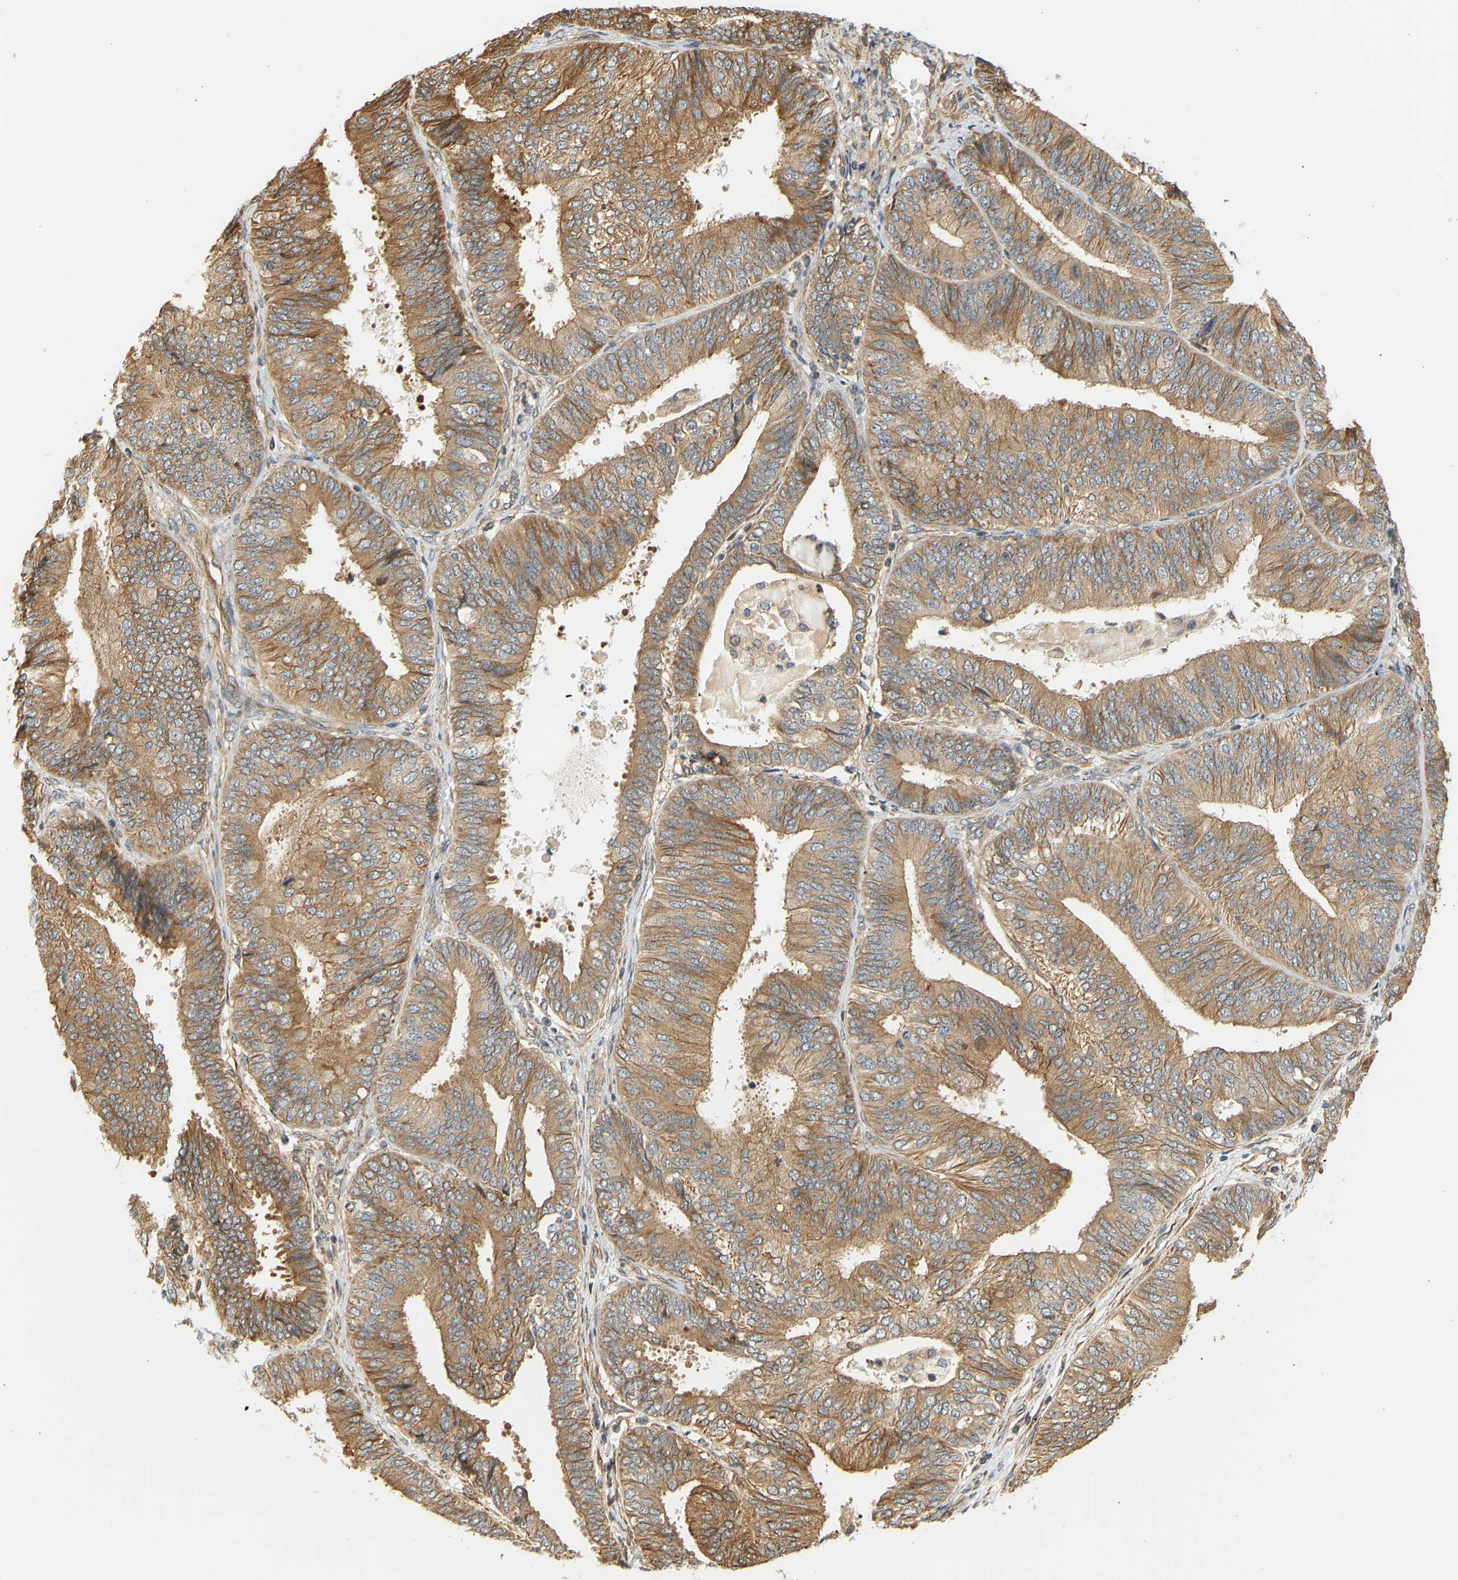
{"staining": {"intensity": "moderate", "quantity": ">75%", "location": "cytoplasmic/membranous"}, "tissue": "endometrial cancer", "cell_type": "Tumor cells", "image_type": "cancer", "snomed": [{"axis": "morphology", "description": "Adenocarcinoma, NOS"}, {"axis": "topography", "description": "Endometrium"}], "caption": "Protein expression analysis of adenocarcinoma (endometrial) shows moderate cytoplasmic/membranous staining in approximately >75% of tumor cells.", "gene": "CEP57", "patient": {"sex": "female", "age": 58}}